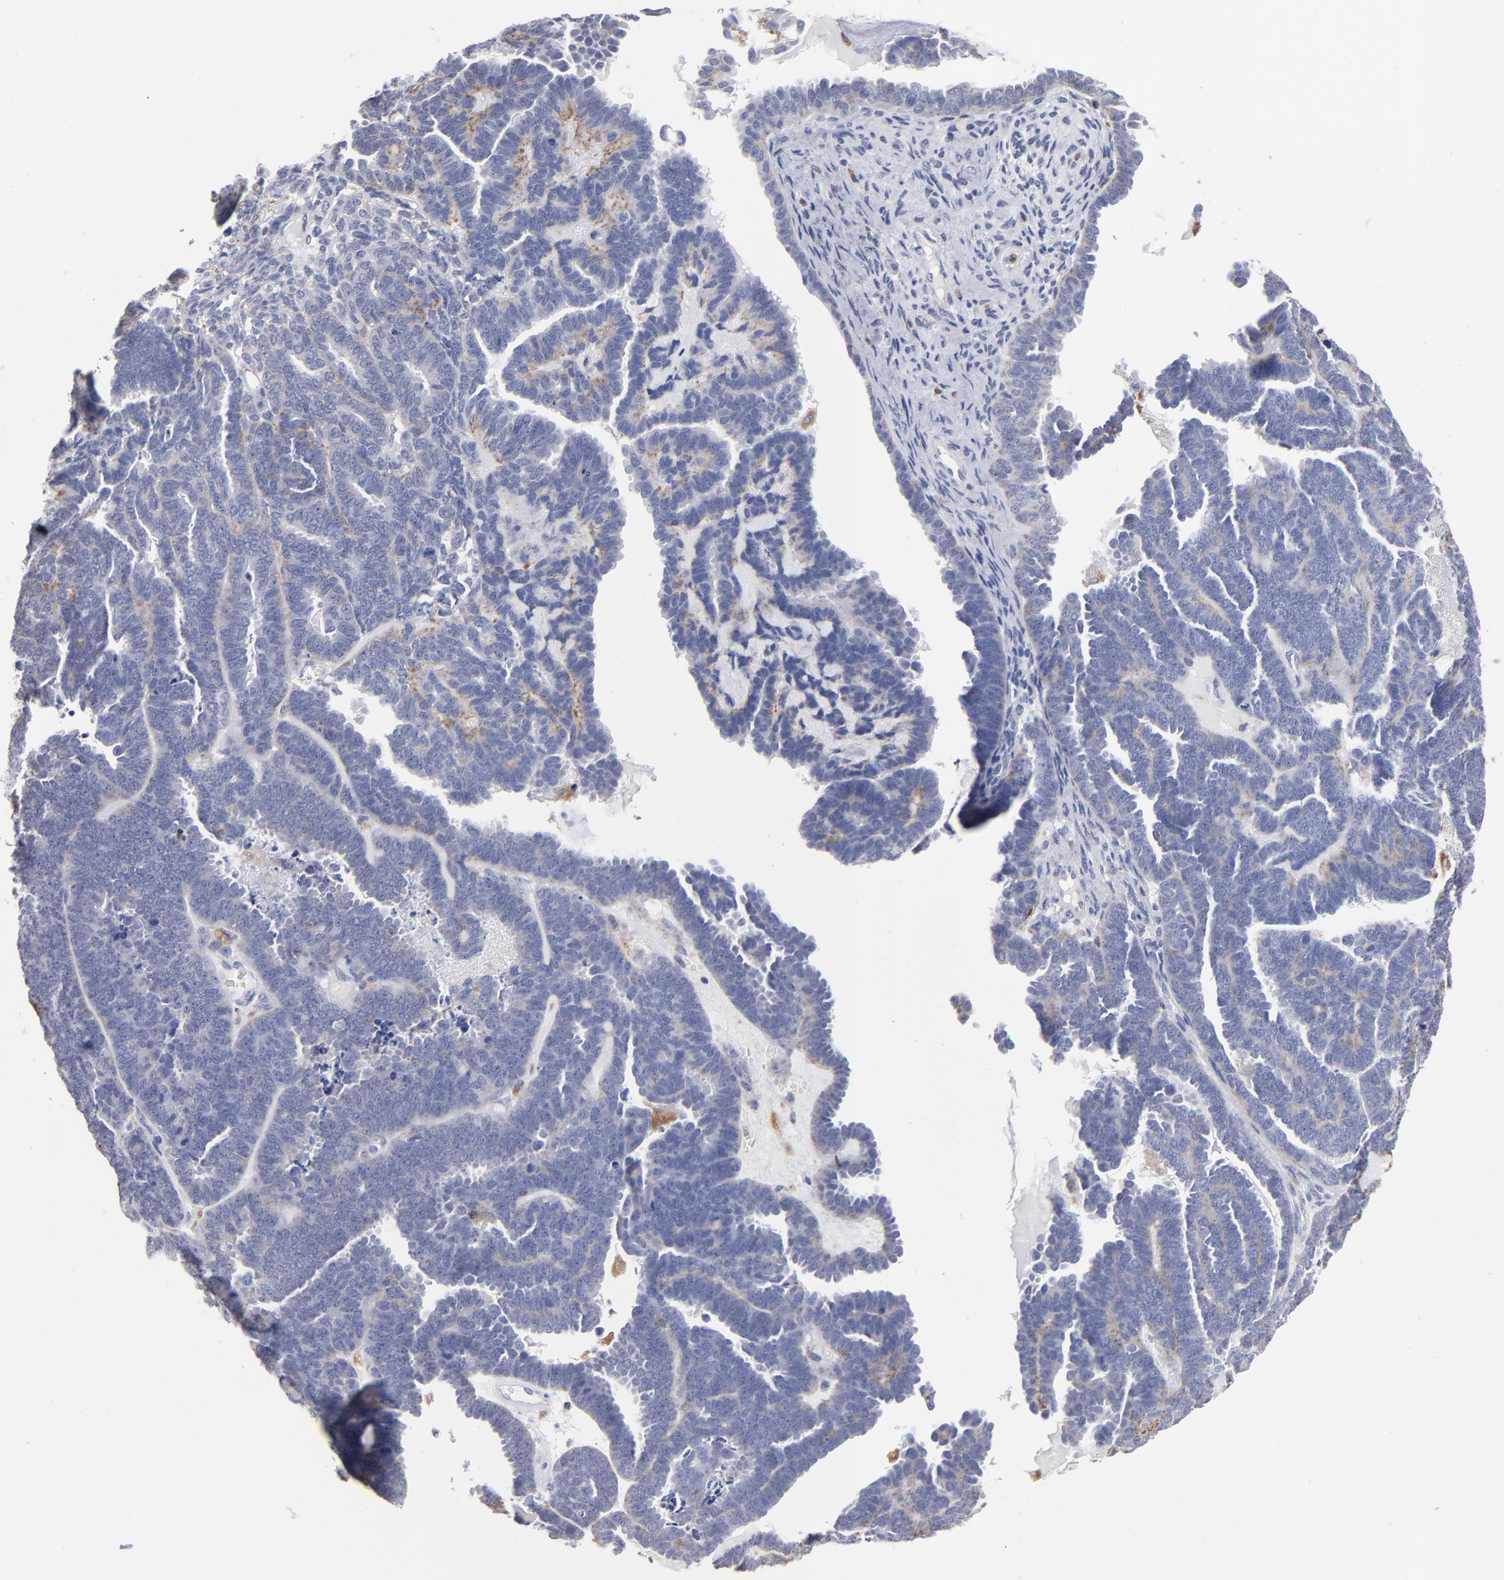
{"staining": {"intensity": "weak", "quantity": ">75%", "location": "cytoplasmic/membranous"}, "tissue": "endometrial cancer", "cell_type": "Tumor cells", "image_type": "cancer", "snomed": [{"axis": "morphology", "description": "Neoplasm, malignant, NOS"}, {"axis": "topography", "description": "Endometrium"}], "caption": "Immunohistochemistry (DAB) staining of endometrial cancer exhibits weak cytoplasmic/membranous protein expression in approximately >75% of tumor cells.", "gene": "RRAGB", "patient": {"sex": "female", "age": 74}}